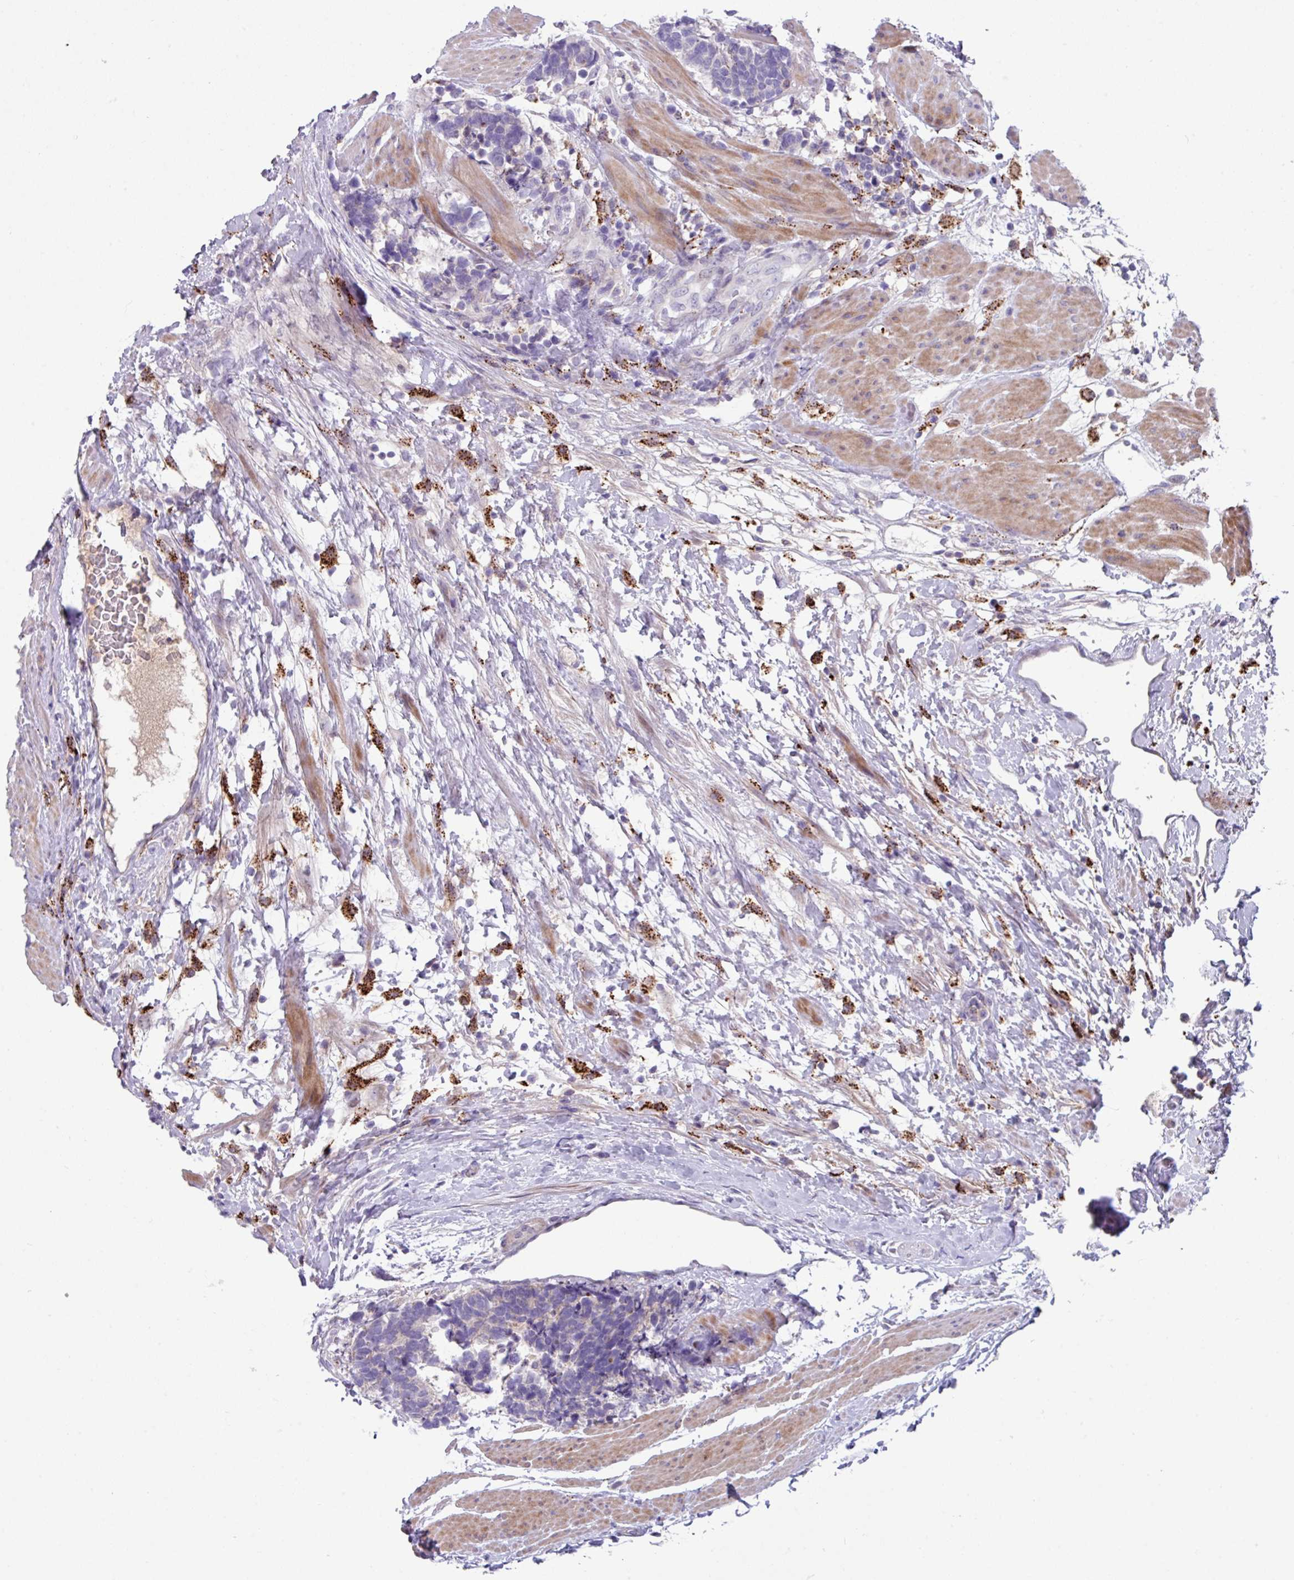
{"staining": {"intensity": "negative", "quantity": "none", "location": "none"}, "tissue": "carcinoid", "cell_type": "Tumor cells", "image_type": "cancer", "snomed": [{"axis": "morphology", "description": "Carcinoid, malignant, NOS"}, {"axis": "topography", "description": "Colon"}], "caption": "Human malignant carcinoid stained for a protein using immunohistochemistry (IHC) displays no expression in tumor cells.", "gene": "IQCJ", "patient": {"sex": "female", "age": 52}}